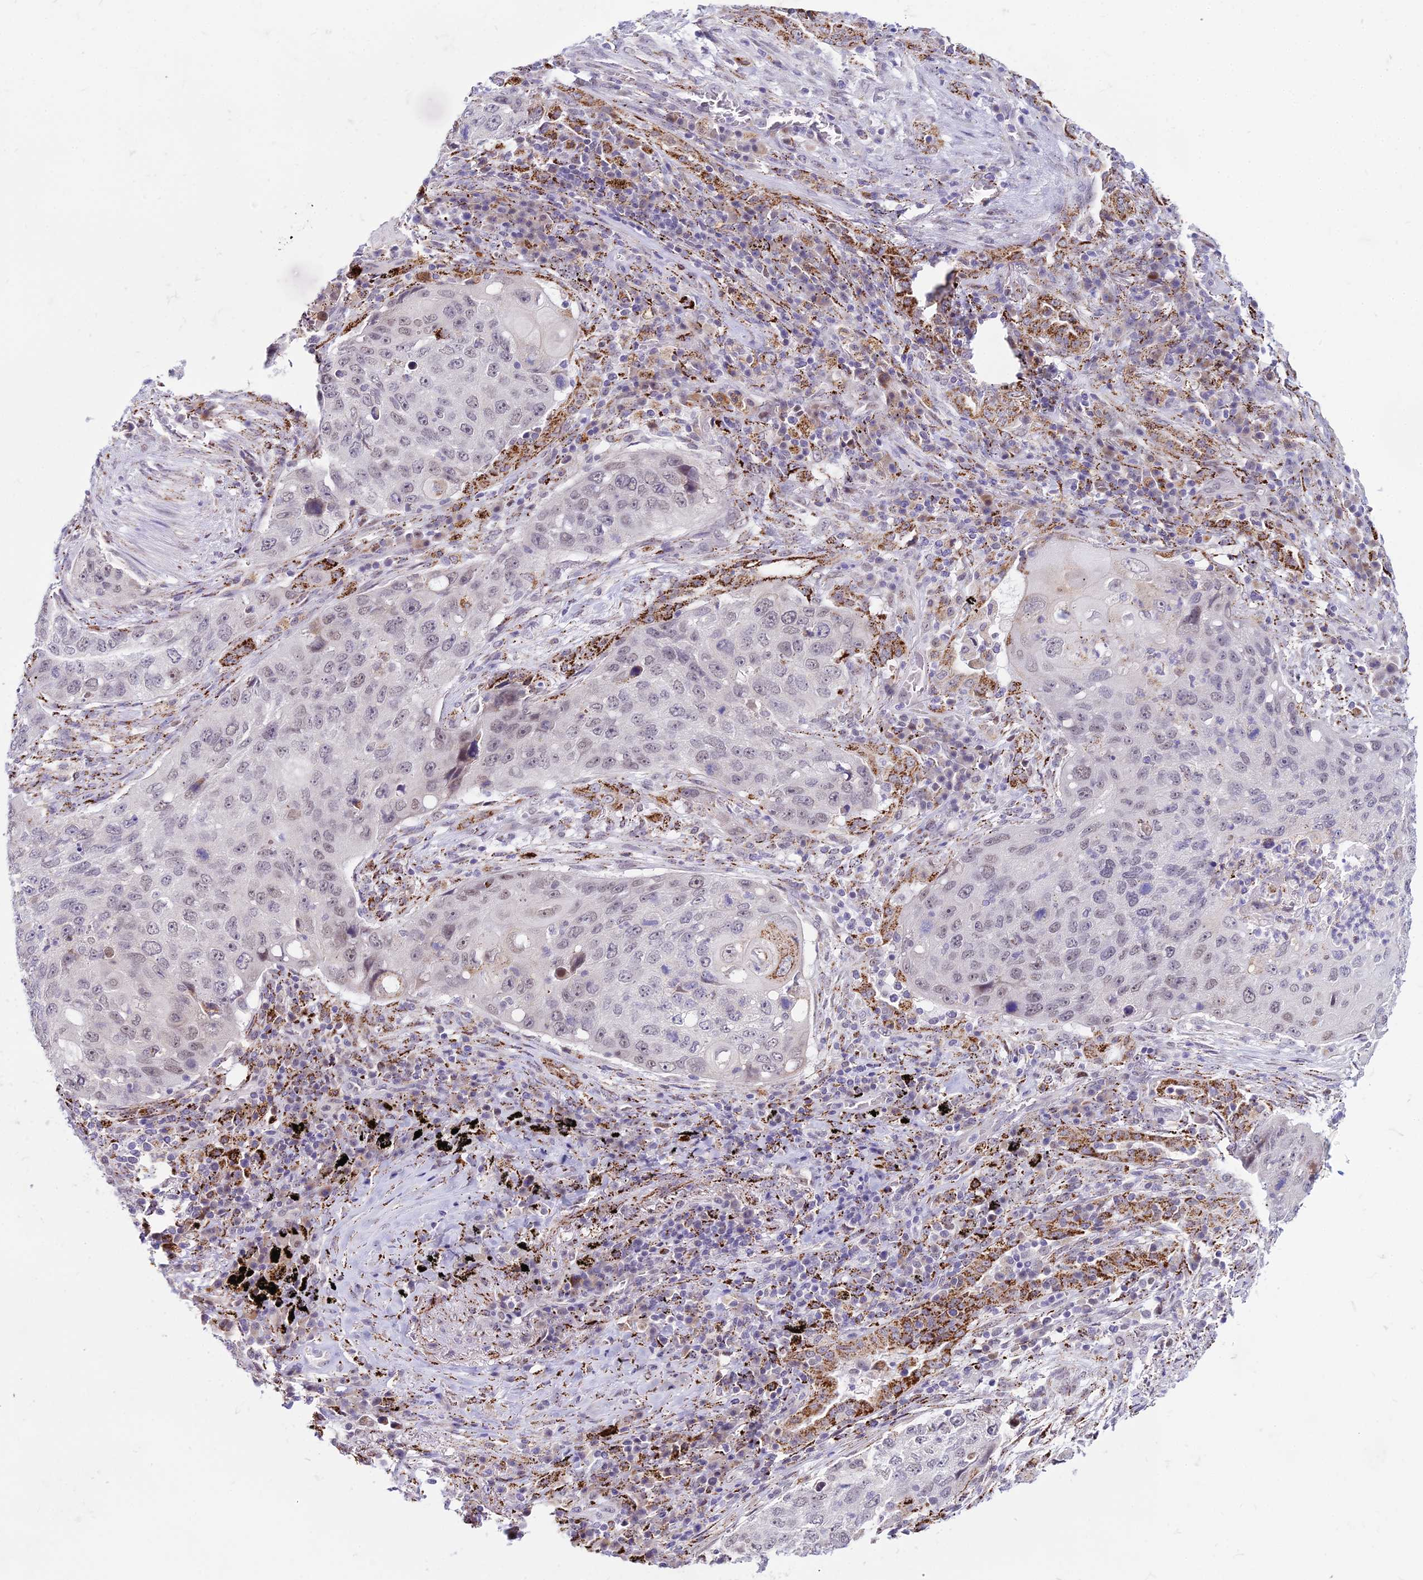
{"staining": {"intensity": "weak", "quantity": "<25%", "location": "nuclear"}, "tissue": "lung cancer", "cell_type": "Tumor cells", "image_type": "cancer", "snomed": [{"axis": "morphology", "description": "Squamous cell carcinoma, NOS"}, {"axis": "topography", "description": "Lung"}], "caption": "Immunohistochemistry (IHC) image of lung cancer (squamous cell carcinoma) stained for a protein (brown), which exhibits no staining in tumor cells.", "gene": "C6orf163", "patient": {"sex": "female", "age": 63}}